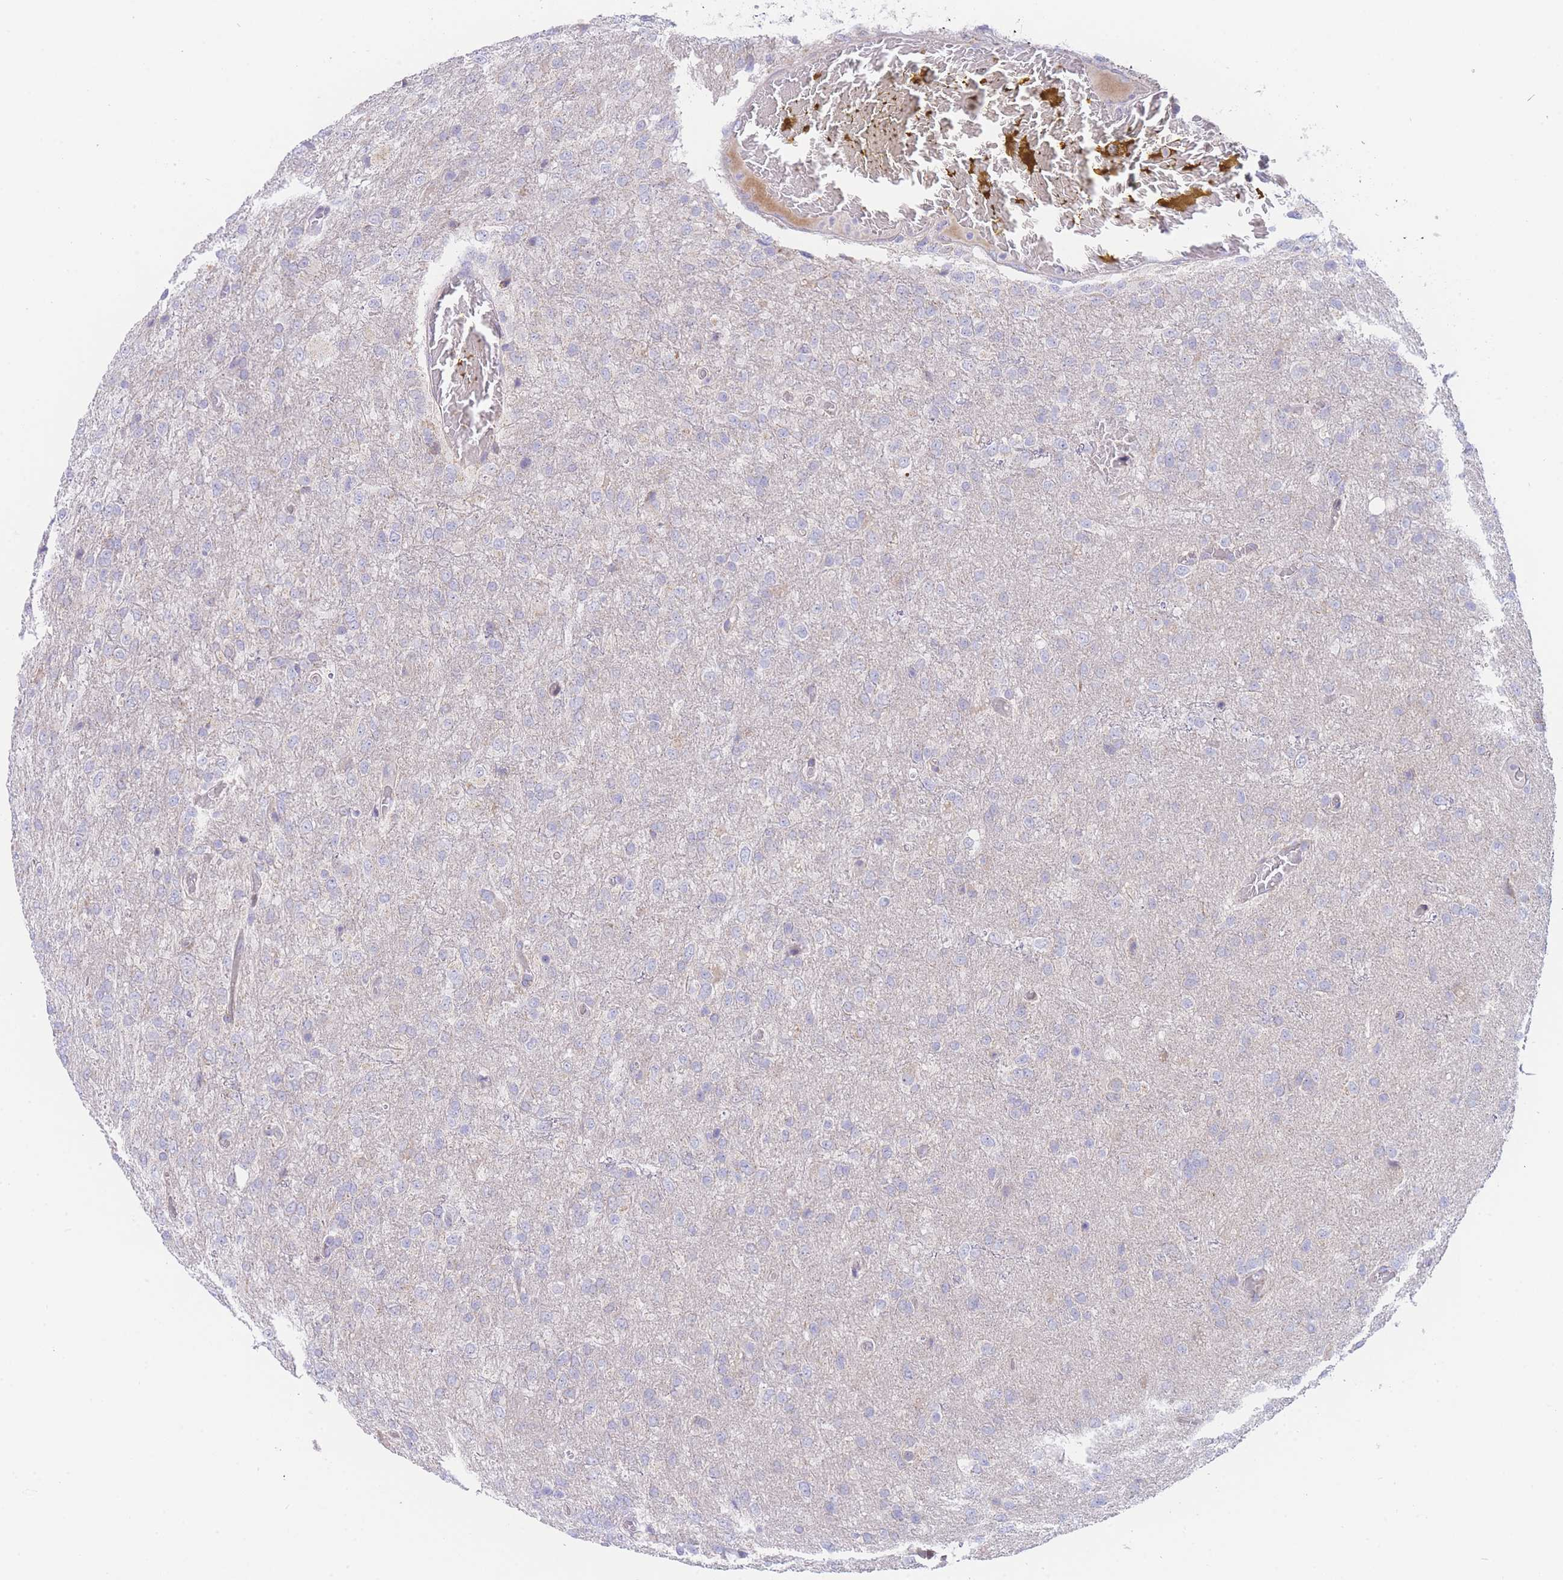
{"staining": {"intensity": "negative", "quantity": "none", "location": "none"}, "tissue": "glioma", "cell_type": "Tumor cells", "image_type": "cancer", "snomed": [{"axis": "morphology", "description": "Glioma, malignant, High grade"}, {"axis": "topography", "description": "Brain"}], "caption": "An immunohistochemistry histopathology image of glioma is shown. There is no staining in tumor cells of glioma.", "gene": "GPAM", "patient": {"sex": "female", "age": 74}}